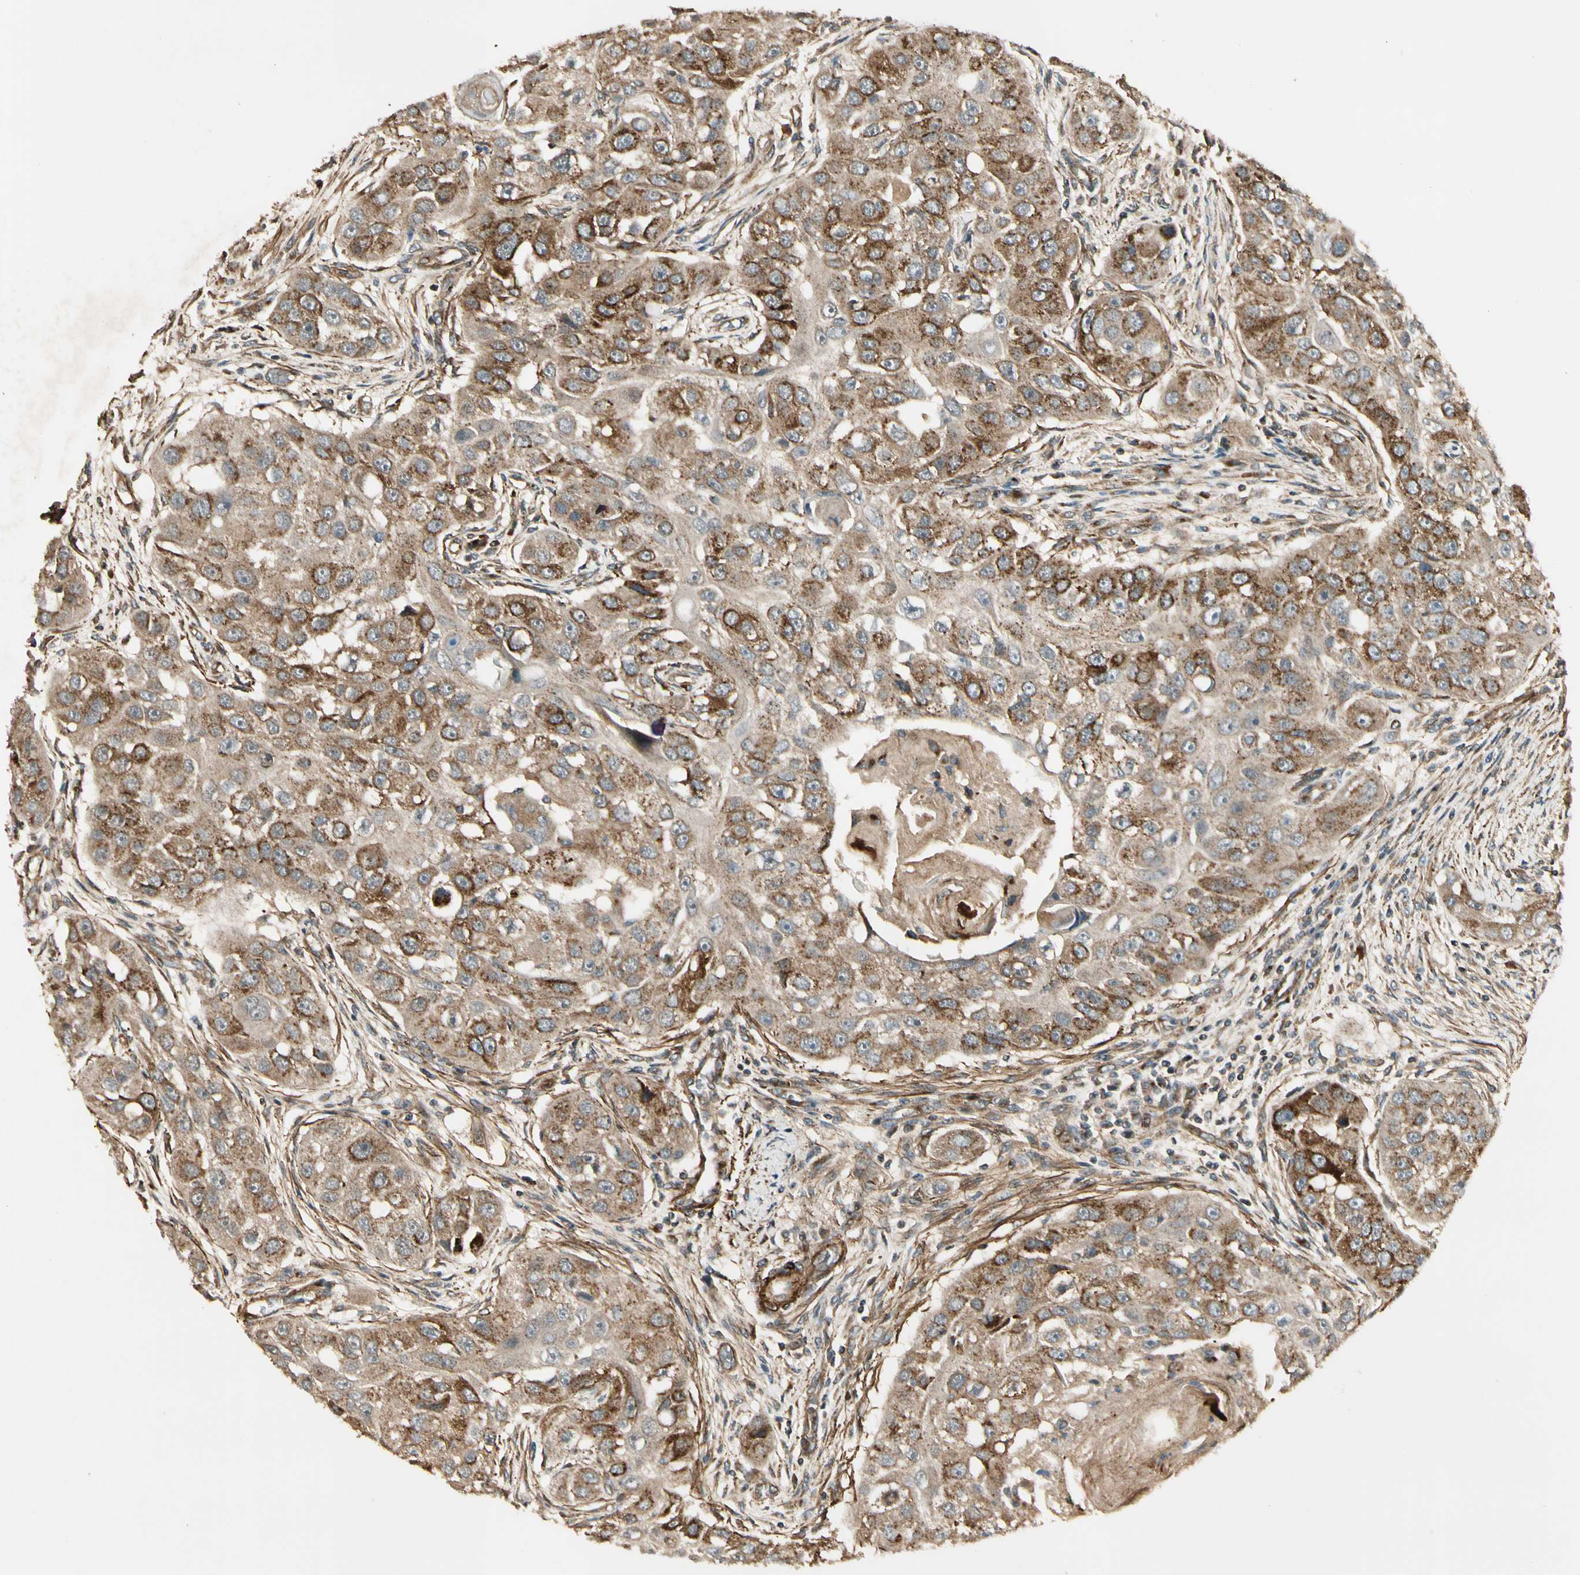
{"staining": {"intensity": "moderate", "quantity": ">75%", "location": "cytoplasmic/membranous"}, "tissue": "head and neck cancer", "cell_type": "Tumor cells", "image_type": "cancer", "snomed": [{"axis": "morphology", "description": "Normal tissue, NOS"}, {"axis": "morphology", "description": "Squamous cell carcinoma, NOS"}, {"axis": "topography", "description": "Skeletal muscle"}, {"axis": "topography", "description": "Head-Neck"}], "caption": "This is an image of IHC staining of head and neck cancer, which shows moderate staining in the cytoplasmic/membranous of tumor cells.", "gene": "GCK", "patient": {"sex": "male", "age": 51}}